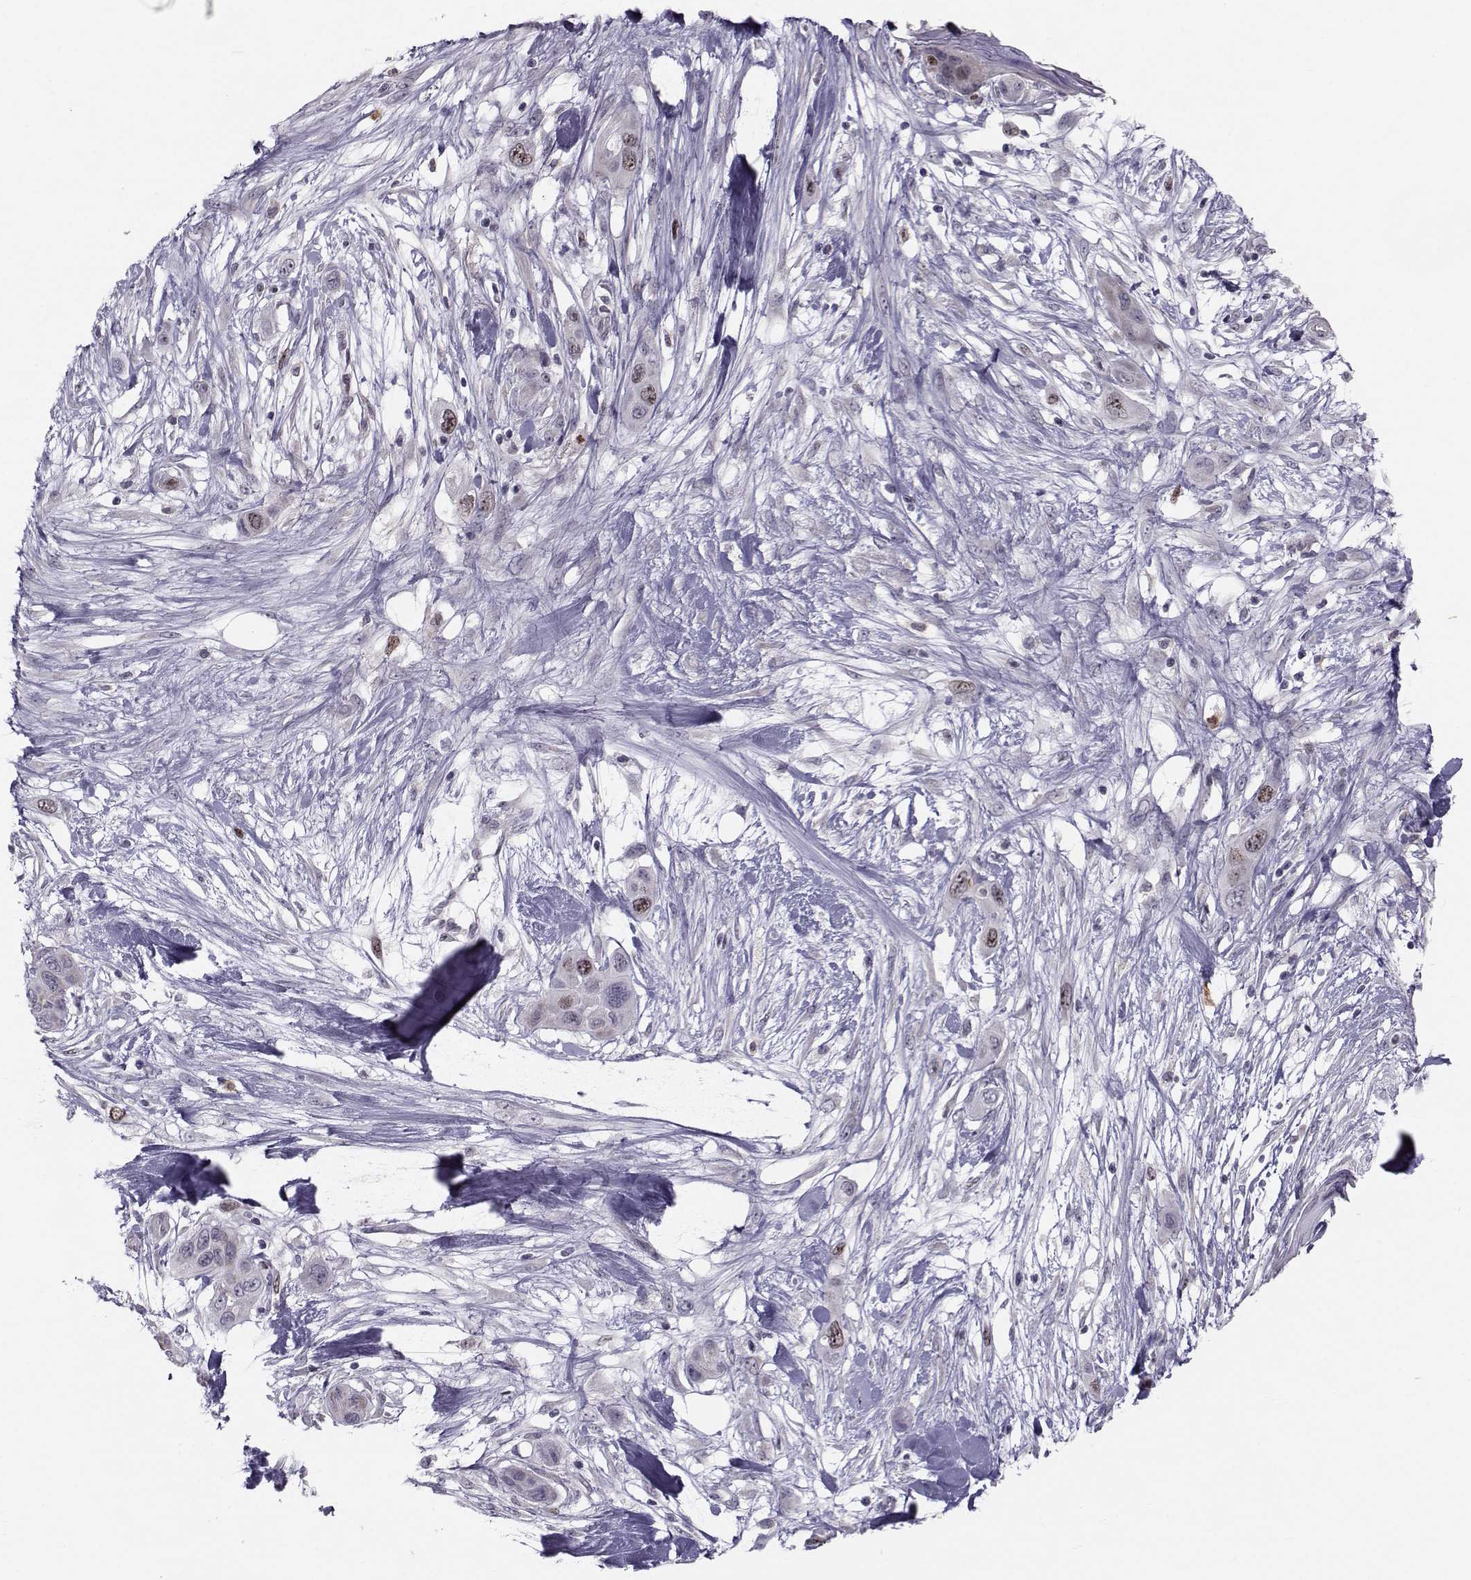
{"staining": {"intensity": "moderate", "quantity": "<25%", "location": "nuclear"}, "tissue": "skin cancer", "cell_type": "Tumor cells", "image_type": "cancer", "snomed": [{"axis": "morphology", "description": "Squamous cell carcinoma, NOS"}, {"axis": "topography", "description": "Skin"}], "caption": "Brown immunohistochemical staining in human skin cancer shows moderate nuclear staining in about <25% of tumor cells.", "gene": "LRP8", "patient": {"sex": "male", "age": 79}}